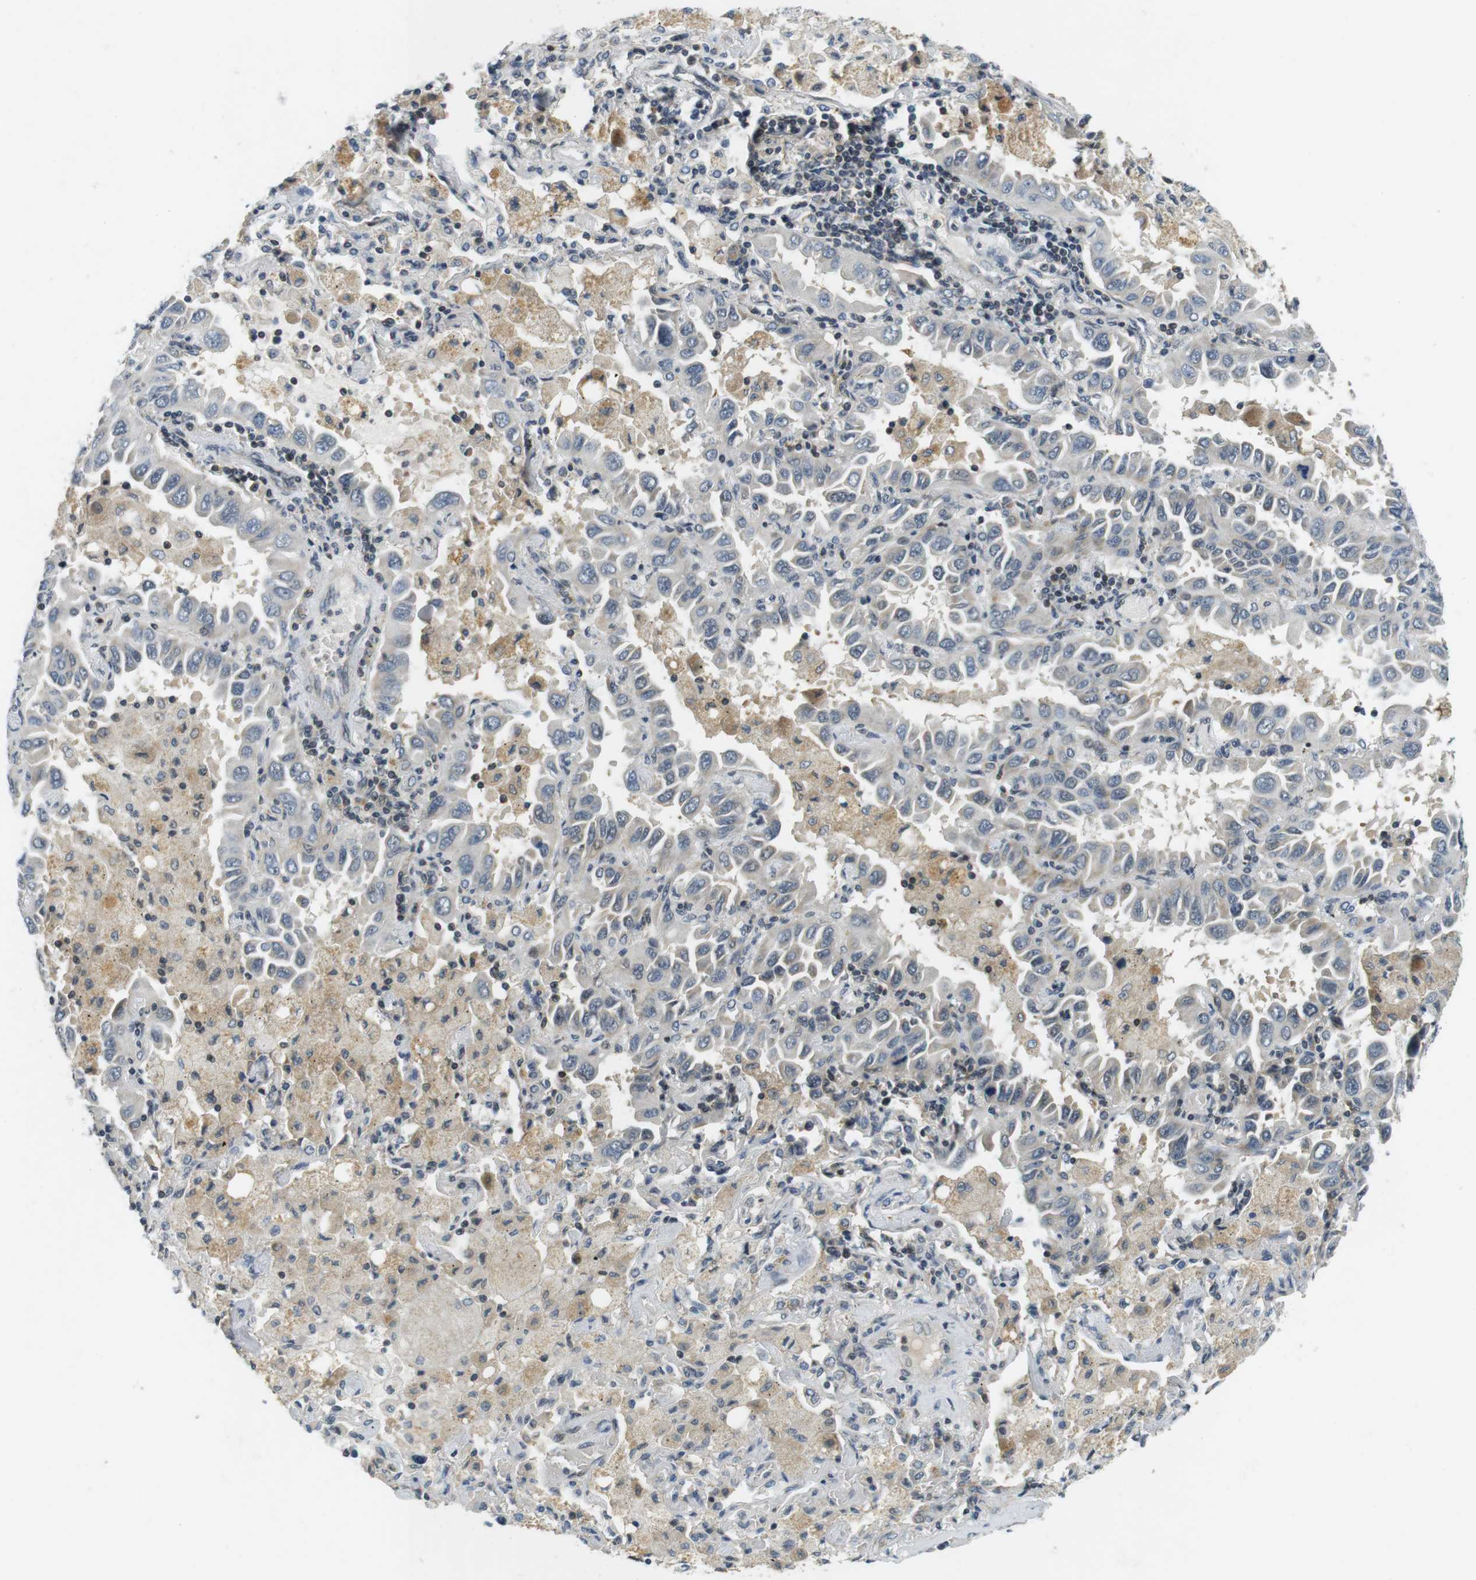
{"staining": {"intensity": "negative", "quantity": "none", "location": "none"}, "tissue": "lung cancer", "cell_type": "Tumor cells", "image_type": "cancer", "snomed": [{"axis": "morphology", "description": "Adenocarcinoma, NOS"}, {"axis": "topography", "description": "Lung"}], "caption": "The image reveals no staining of tumor cells in lung cancer.", "gene": "BRD4", "patient": {"sex": "male", "age": 64}}